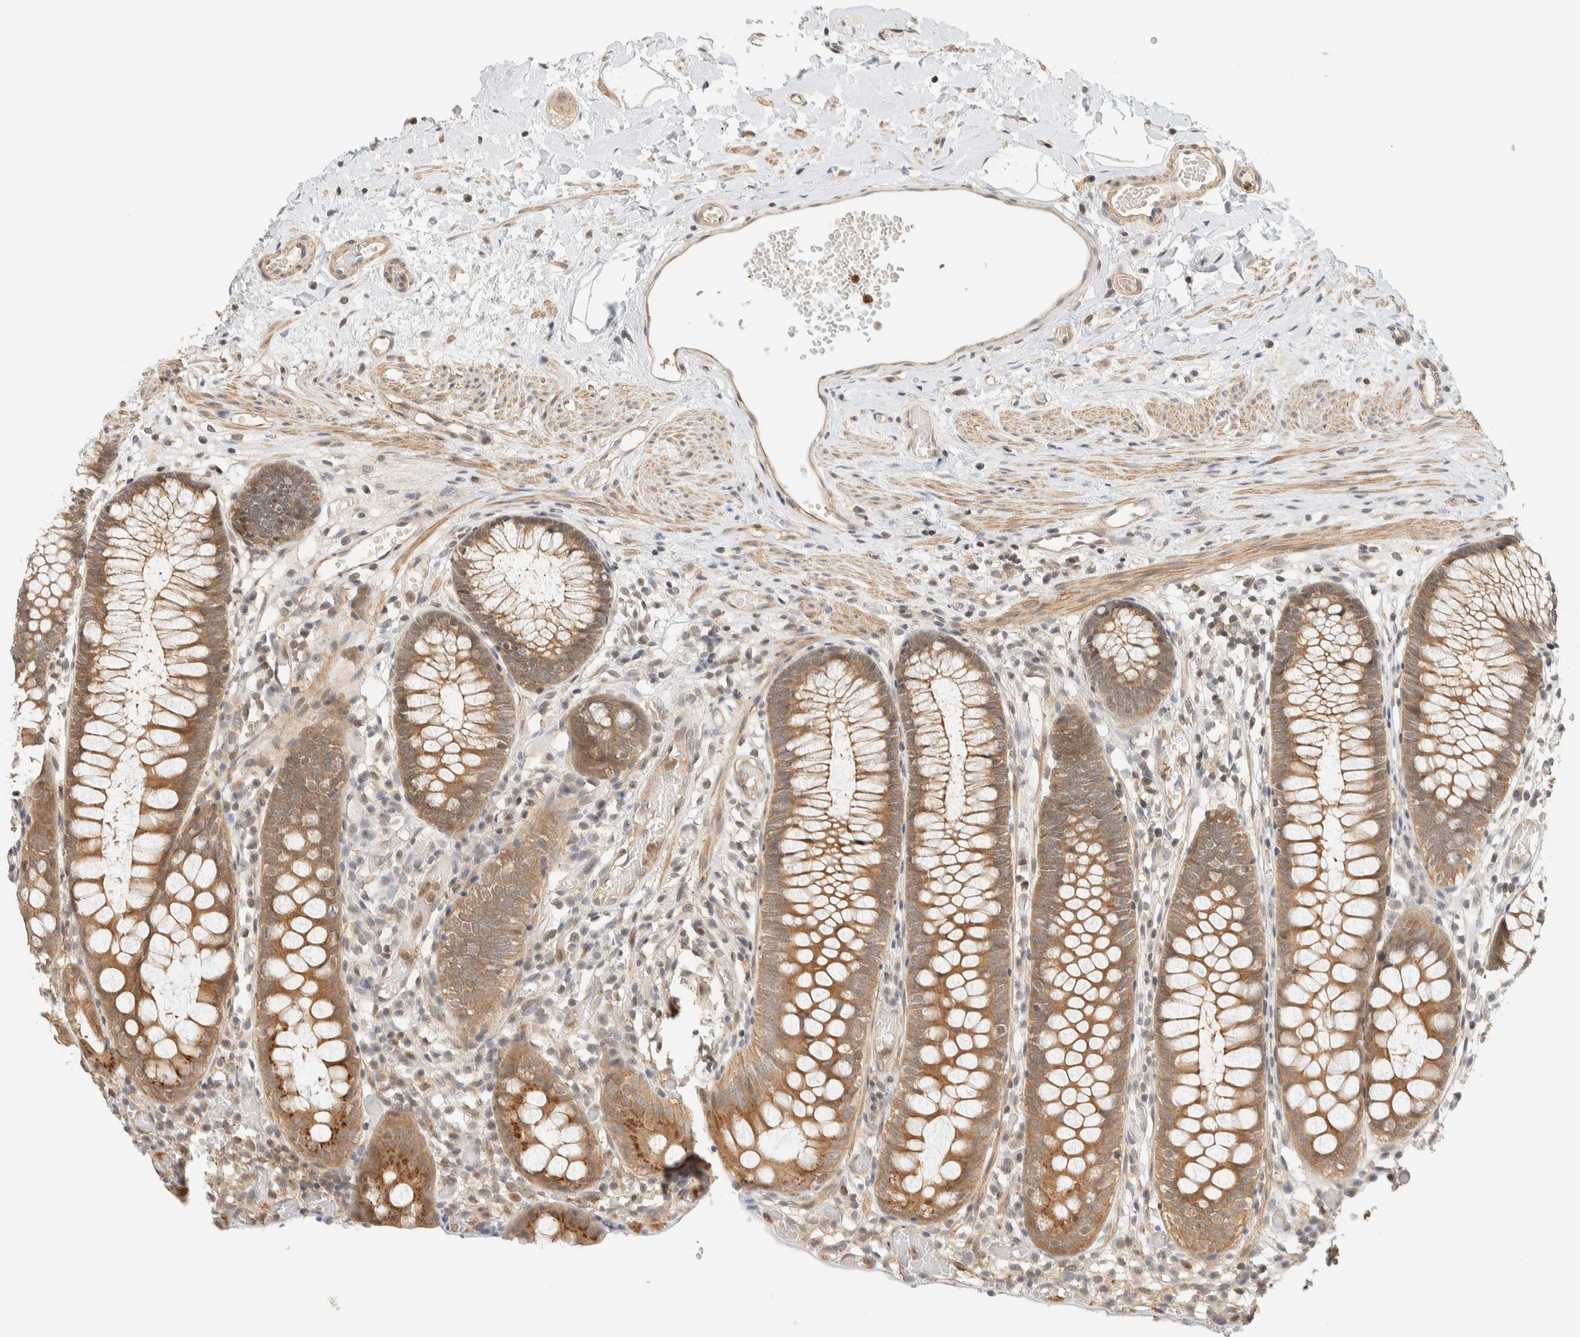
{"staining": {"intensity": "moderate", "quantity": ">75%", "location": "cytoplasmic/membranous"}, "tissue": "colon", "cell_type": "Endothelial cells", "image_type": "normal", "snomed": [{"axis": "morphology", "description": "Normal tissue, NOS"}, {"axis": "topography", "description": "Colon"}], "caption": "The micrograph exhibits immunohistochemical staining of normal colon. There is moderate cytoplasmic/membranous expression is seen in about >75% of endothelial cells.", "gene": "ARFGEF1", "patient": {"sex": "male", "age": 14}}